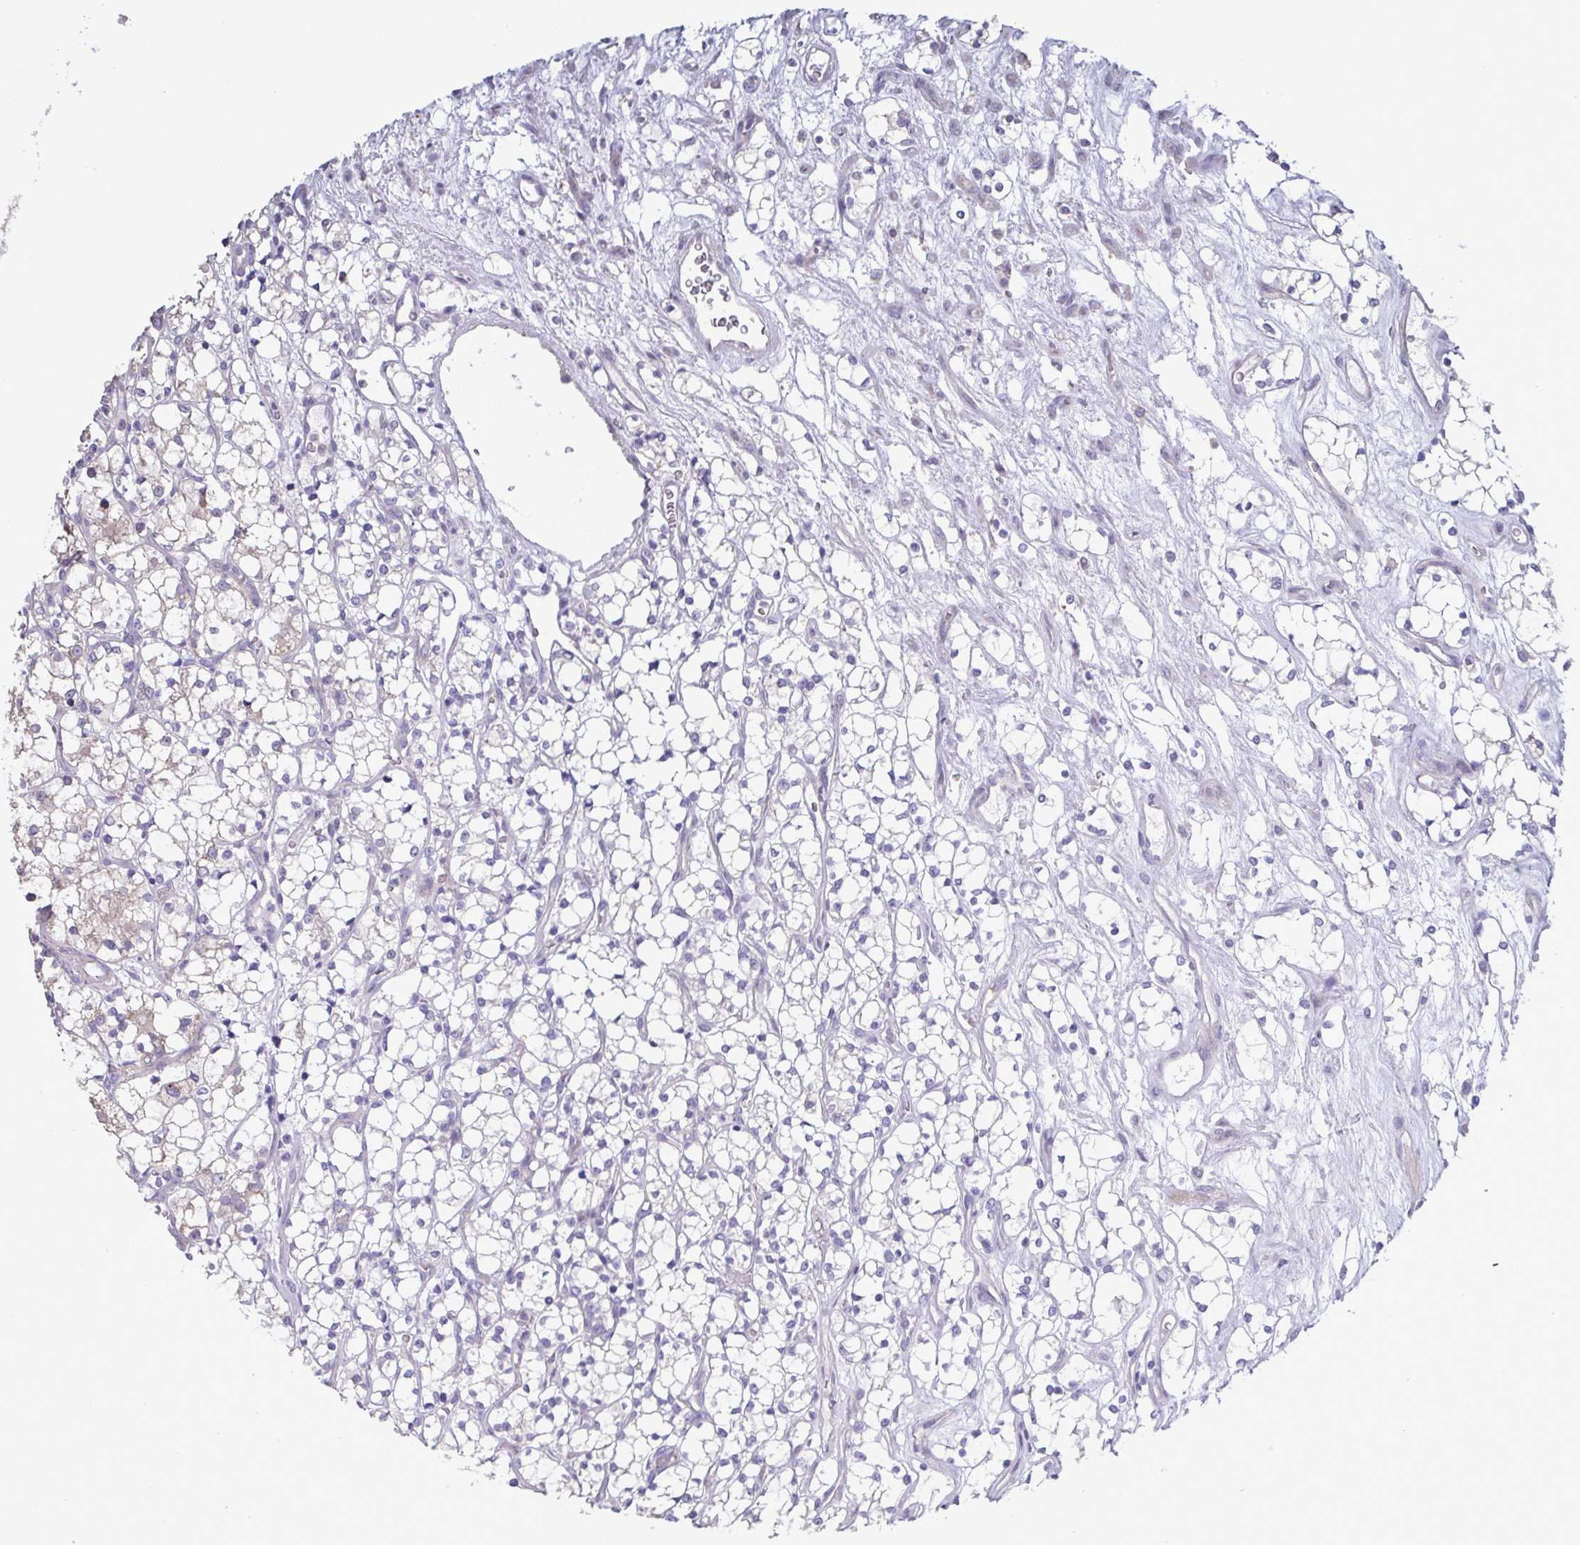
{"staining": {"intensity": "negative", "quantity": "none", "location": "none"}, "tissue": "renal cancer", "cell_type": "Tumor cells", "image_type": "cancer", "snomed": [{"axis": "morphology", "description": "Adenocarcinoma, NOS"}, {"axis": "topography", "description": "Kidney"}], "caption": "IHC of renal cancer (adenocarcinoma) displays no positivity in tumor cells. The staining is performed using DAB brown chromogen with nuclei counter-stained in using hematoxylin.", "gene": "GLDC", "patient": {"sex": "female", "age": 69}}